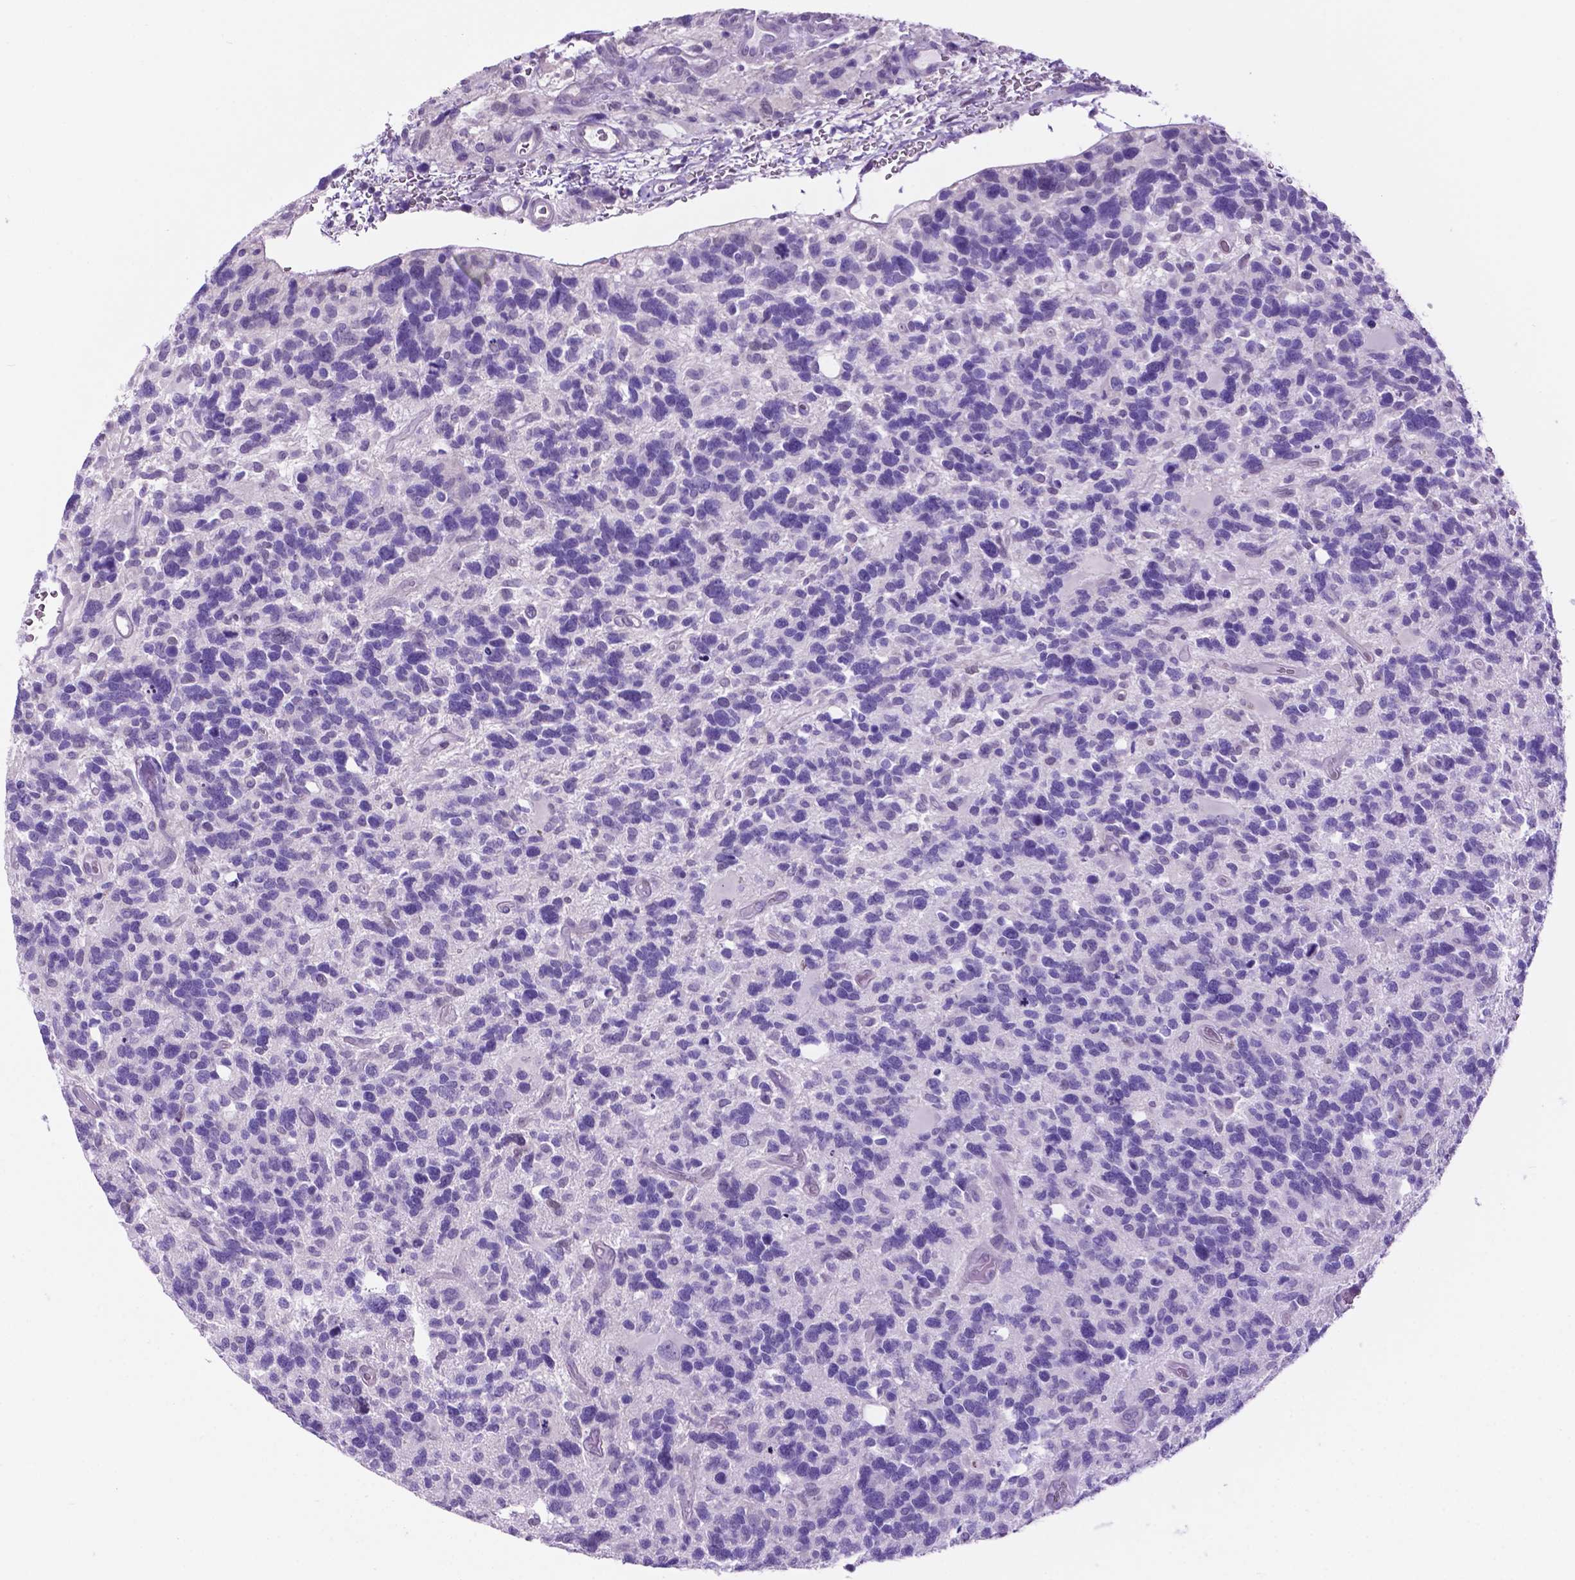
{"staining": {"intensity": "negative", "quantity": "none", "location": "none"}, "tissue": "glioma", "cell_type": "Tumor cells", "image_type": "cancer", "snomed": [{"axis": "morphology", "description": "Glioma, malignant, High grade"}, {"axis": "topography", "description": "Brain"}], "caption": "IHC image of neoplastic tissue: human glioma stained with DAB exhibits no significant protein expression in tumor cells.", "gene": "TMEM210", "patient": {"sex": "male", "age": 49}}